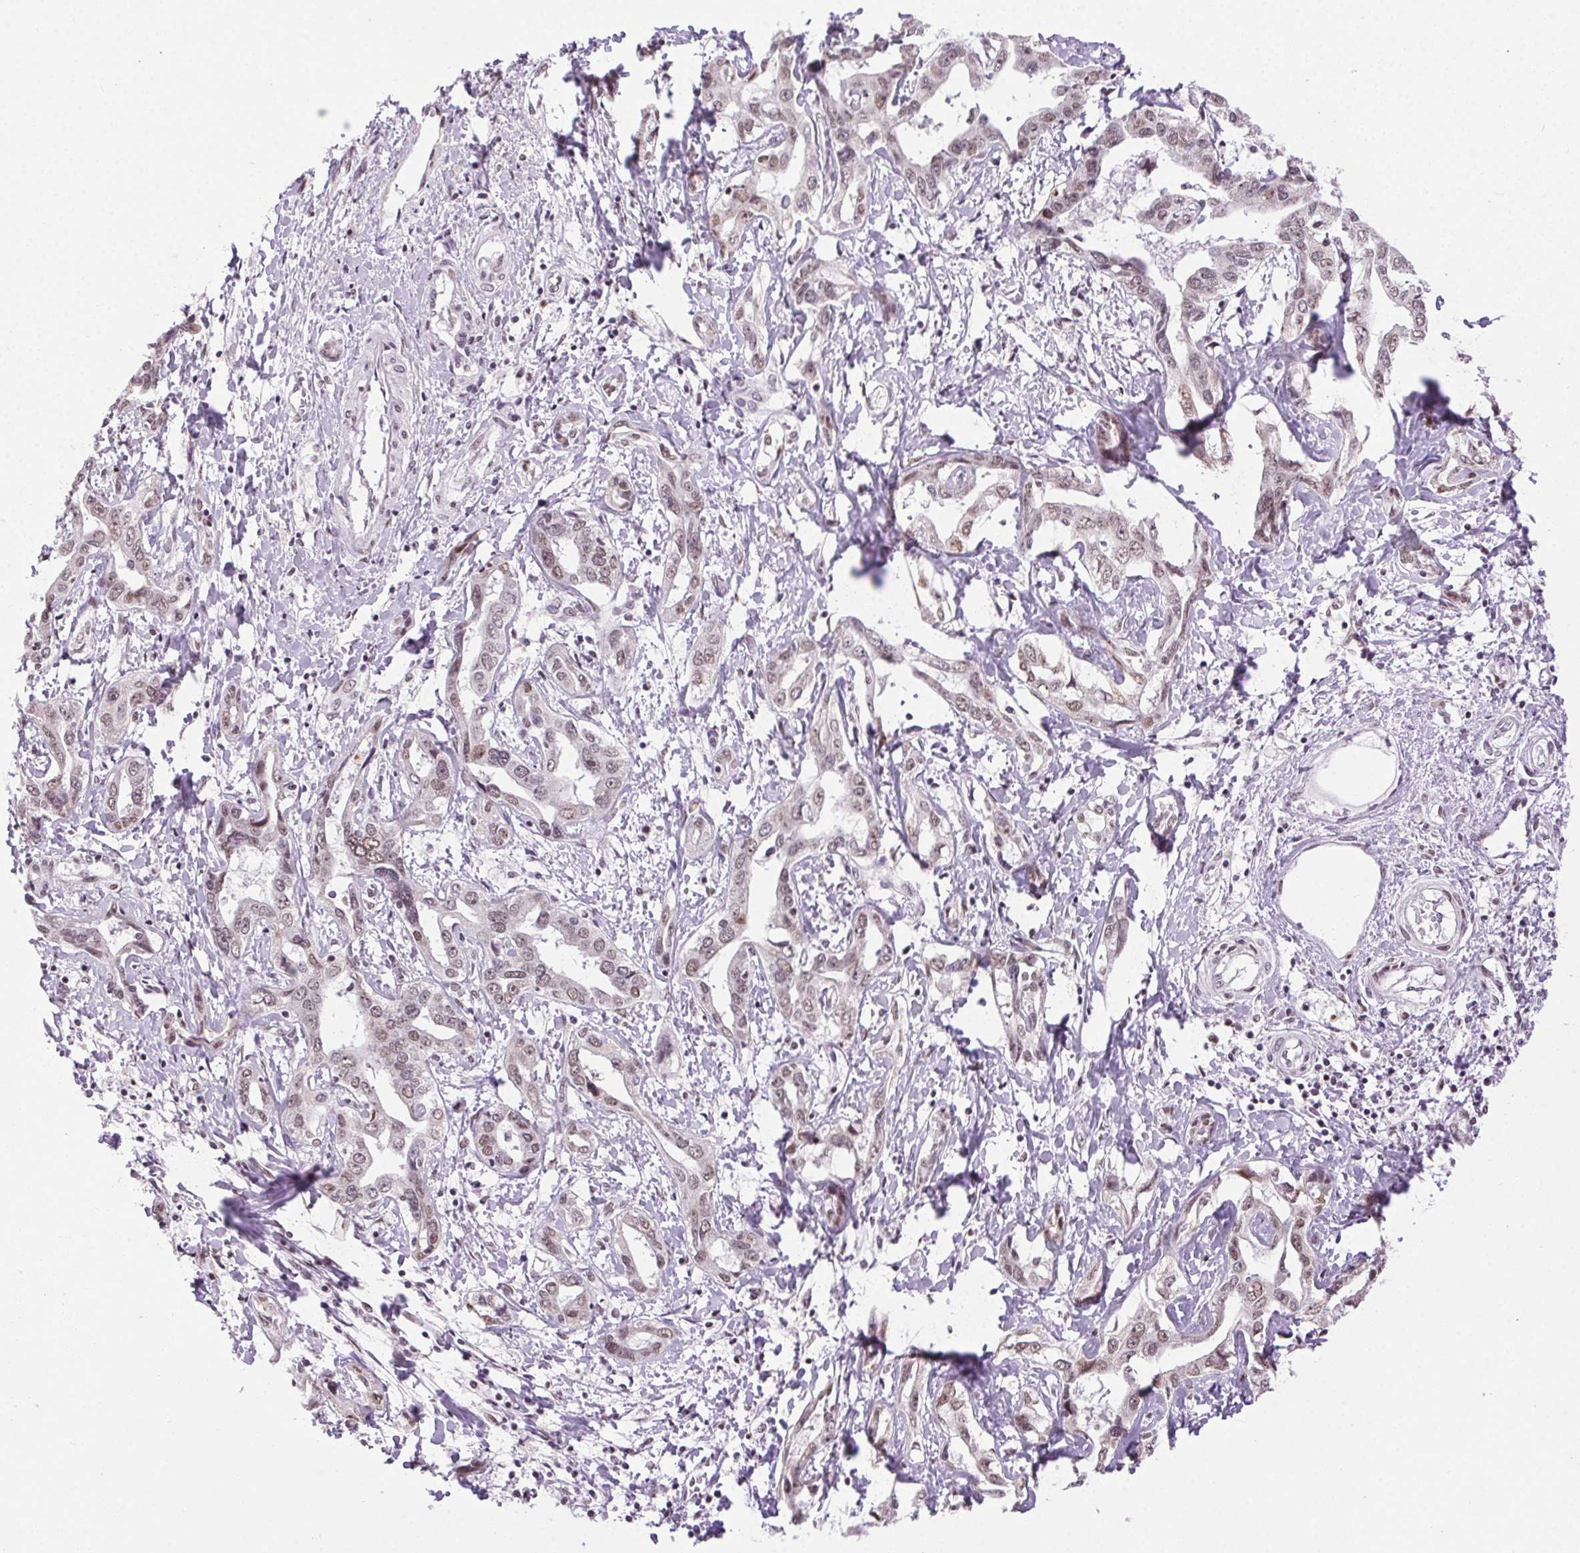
{"staining": {"intensity": "weak", "quantity": ">75%", "location": "nuclear"}, "tissue": "liver cancer", "cell_type": "Tumor cells", "image_type": "cancer", "snomed": [{"axis": "morphology", "description": "Cholangiocarcinoma"}, {"axis": "topography", "description": "Liver"}], "caption": "Immunohistochemical staining of liver cancer (cholangiocarcinoma) exhibits low levels of weak nuclear expression in approximately >75% of tumor cells.", "gene": "TRA2B", "patient": {"sex": "male", "age": 59}}